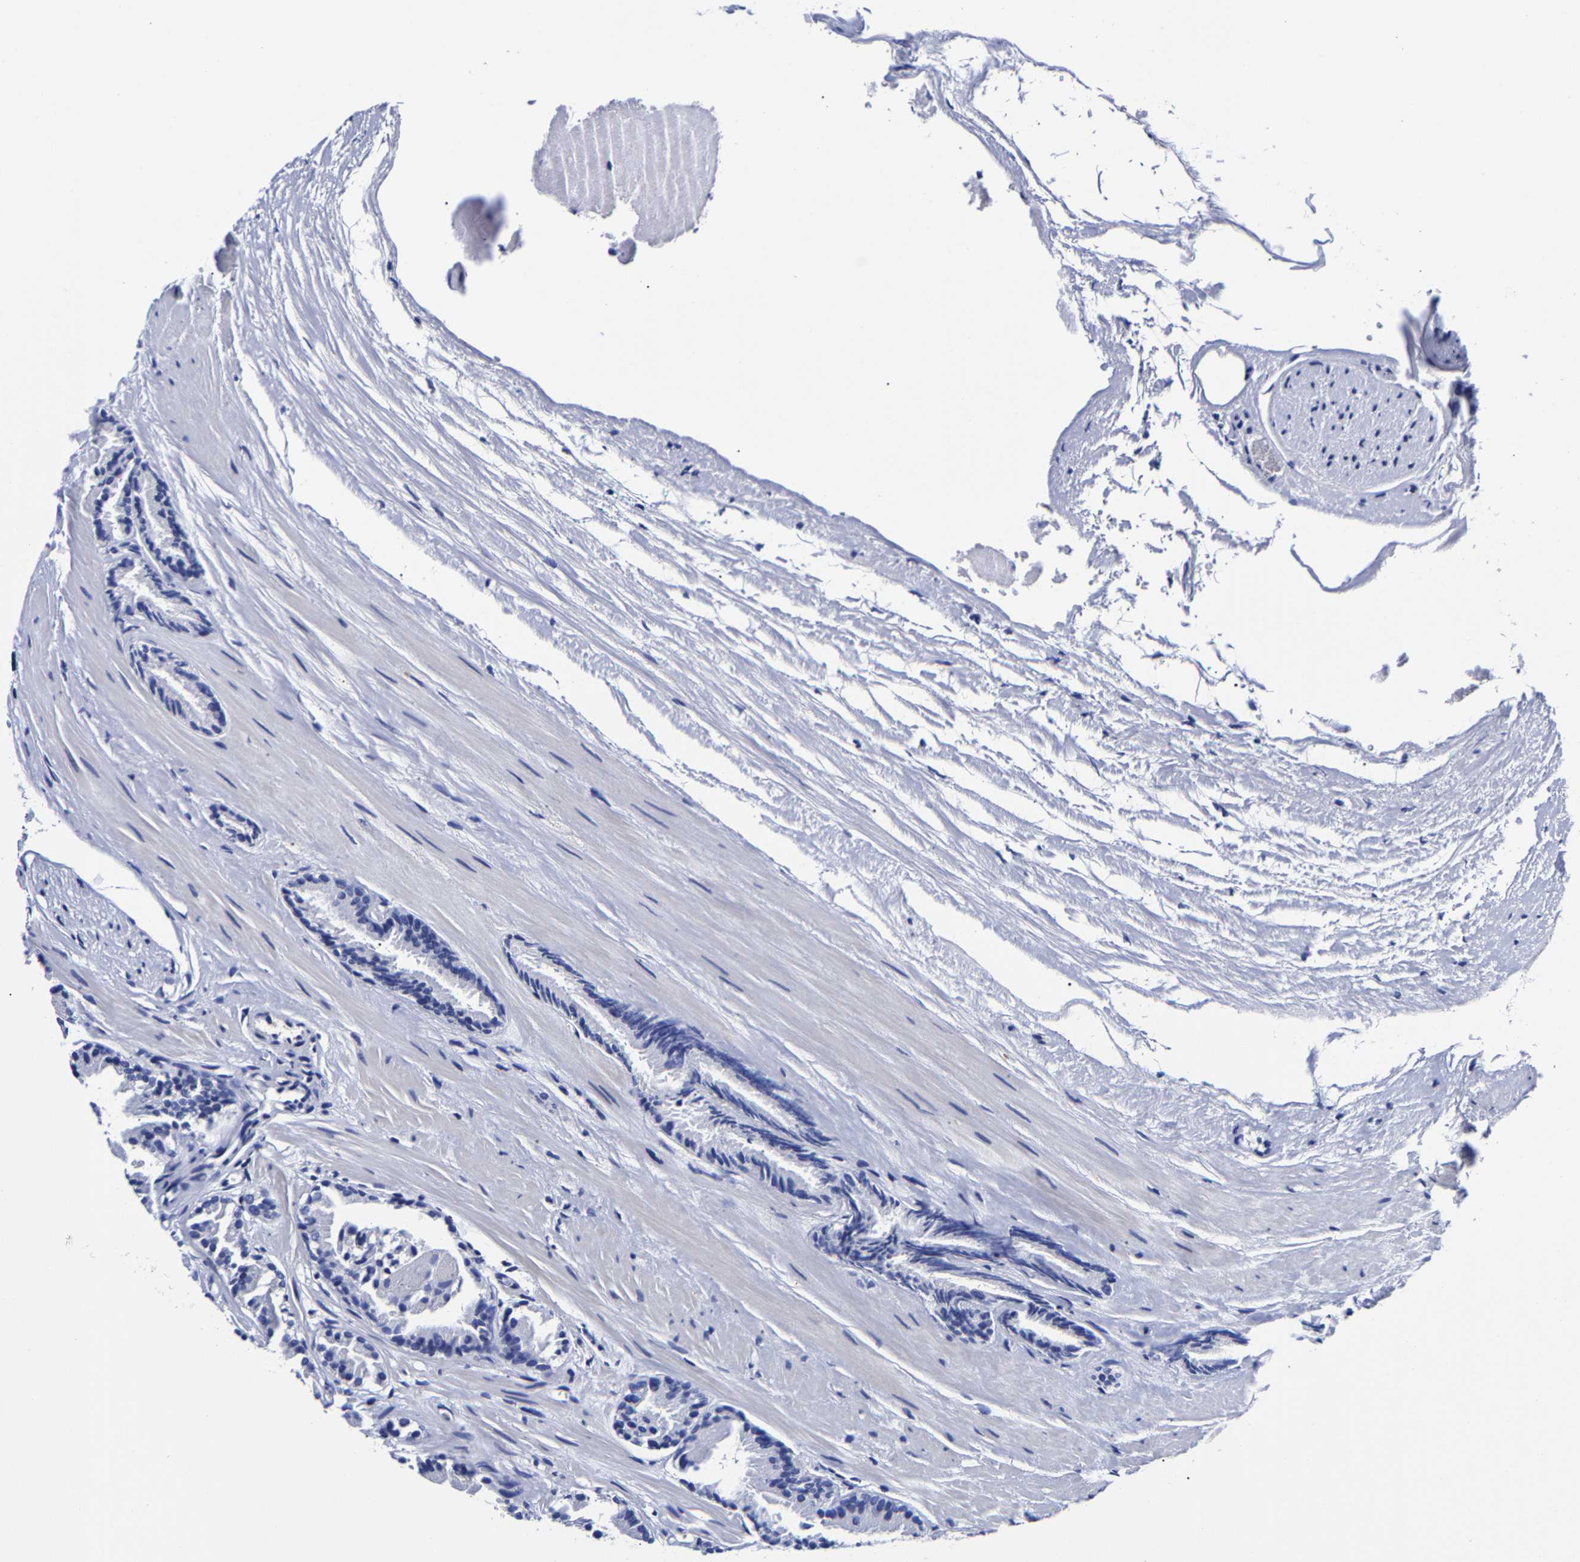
{"staining": {"intensity": "negative", "quantity": "none", "location": "none"}, "tissue": "prostate cancer", "cell_type": "Tumor cells", "image_type": "cancer", "snomed": [{"axis": "morphology", "description": "Adenocarcinoma, Low grade"}, {"axis": "topography", "description": "Prostate"}], "caption": "There is no significant staining in tumor cells of prostate cancer. The staining is performed using DAB brown chromogen with nuclei counter-stained in using hematoxylin.", "gene": "CPA2", "patient": {"sex": "male", "age": 51}}